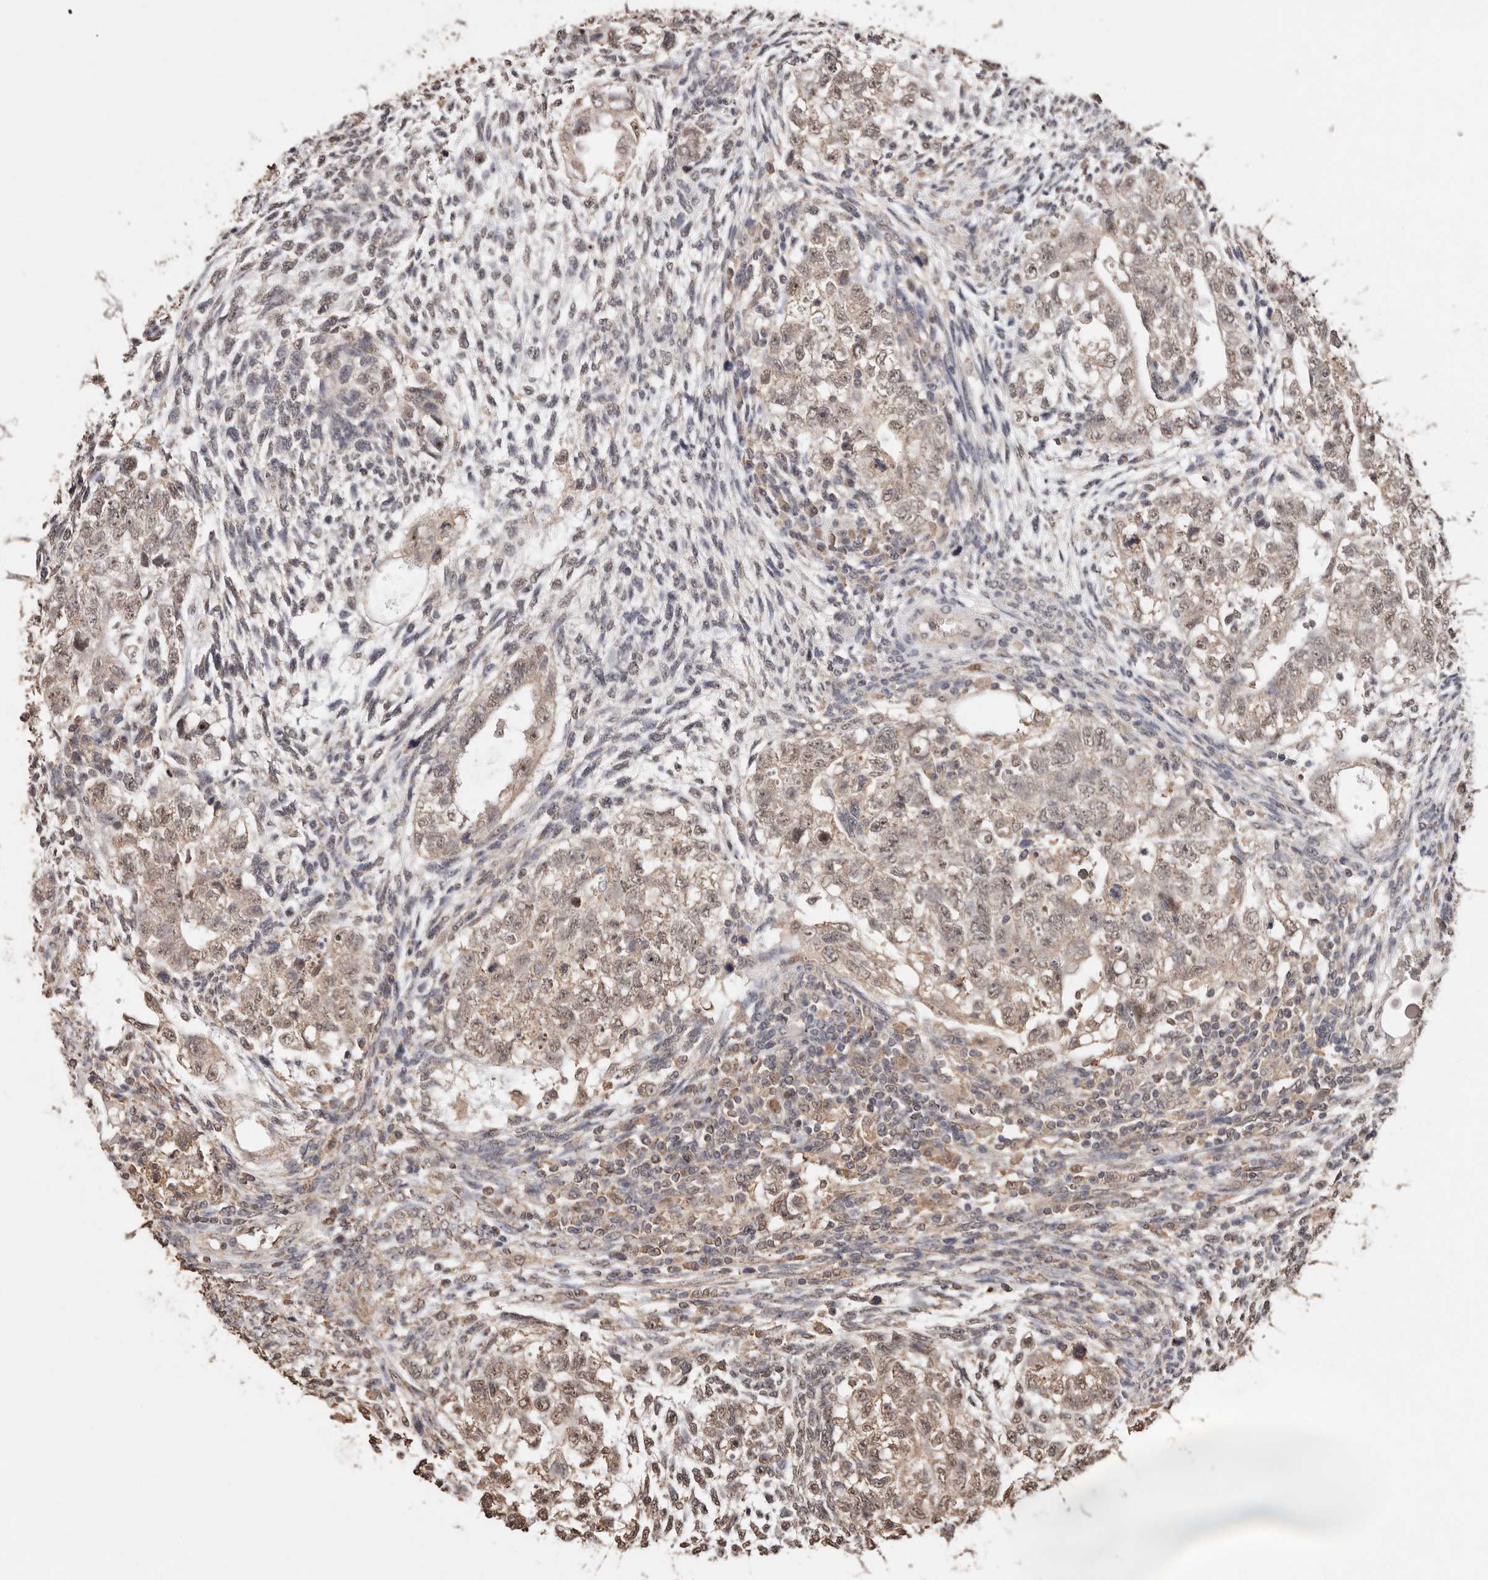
{"staining": {"intensity": "weak", "quantity": ">75%", "location": "cytoplasmic/membranous,nuclear"}, "tissue": "testis cancer", "cell_type": "Tumor cells", "image_type": "cancer", "snomed": [{"axis": "morphology", "description": "Carcinoma, Embryonal, NOS"}, {"axis": "topography", "description": "Testis"}], "caption": "Tumor cells exhibit low levels of weak cytoplasmic/membranous and nuclear expression in about >75% of cells in testis cancer.", "gene": "GRAMD2A", "patient": {"sex": "male", "age": 37}}